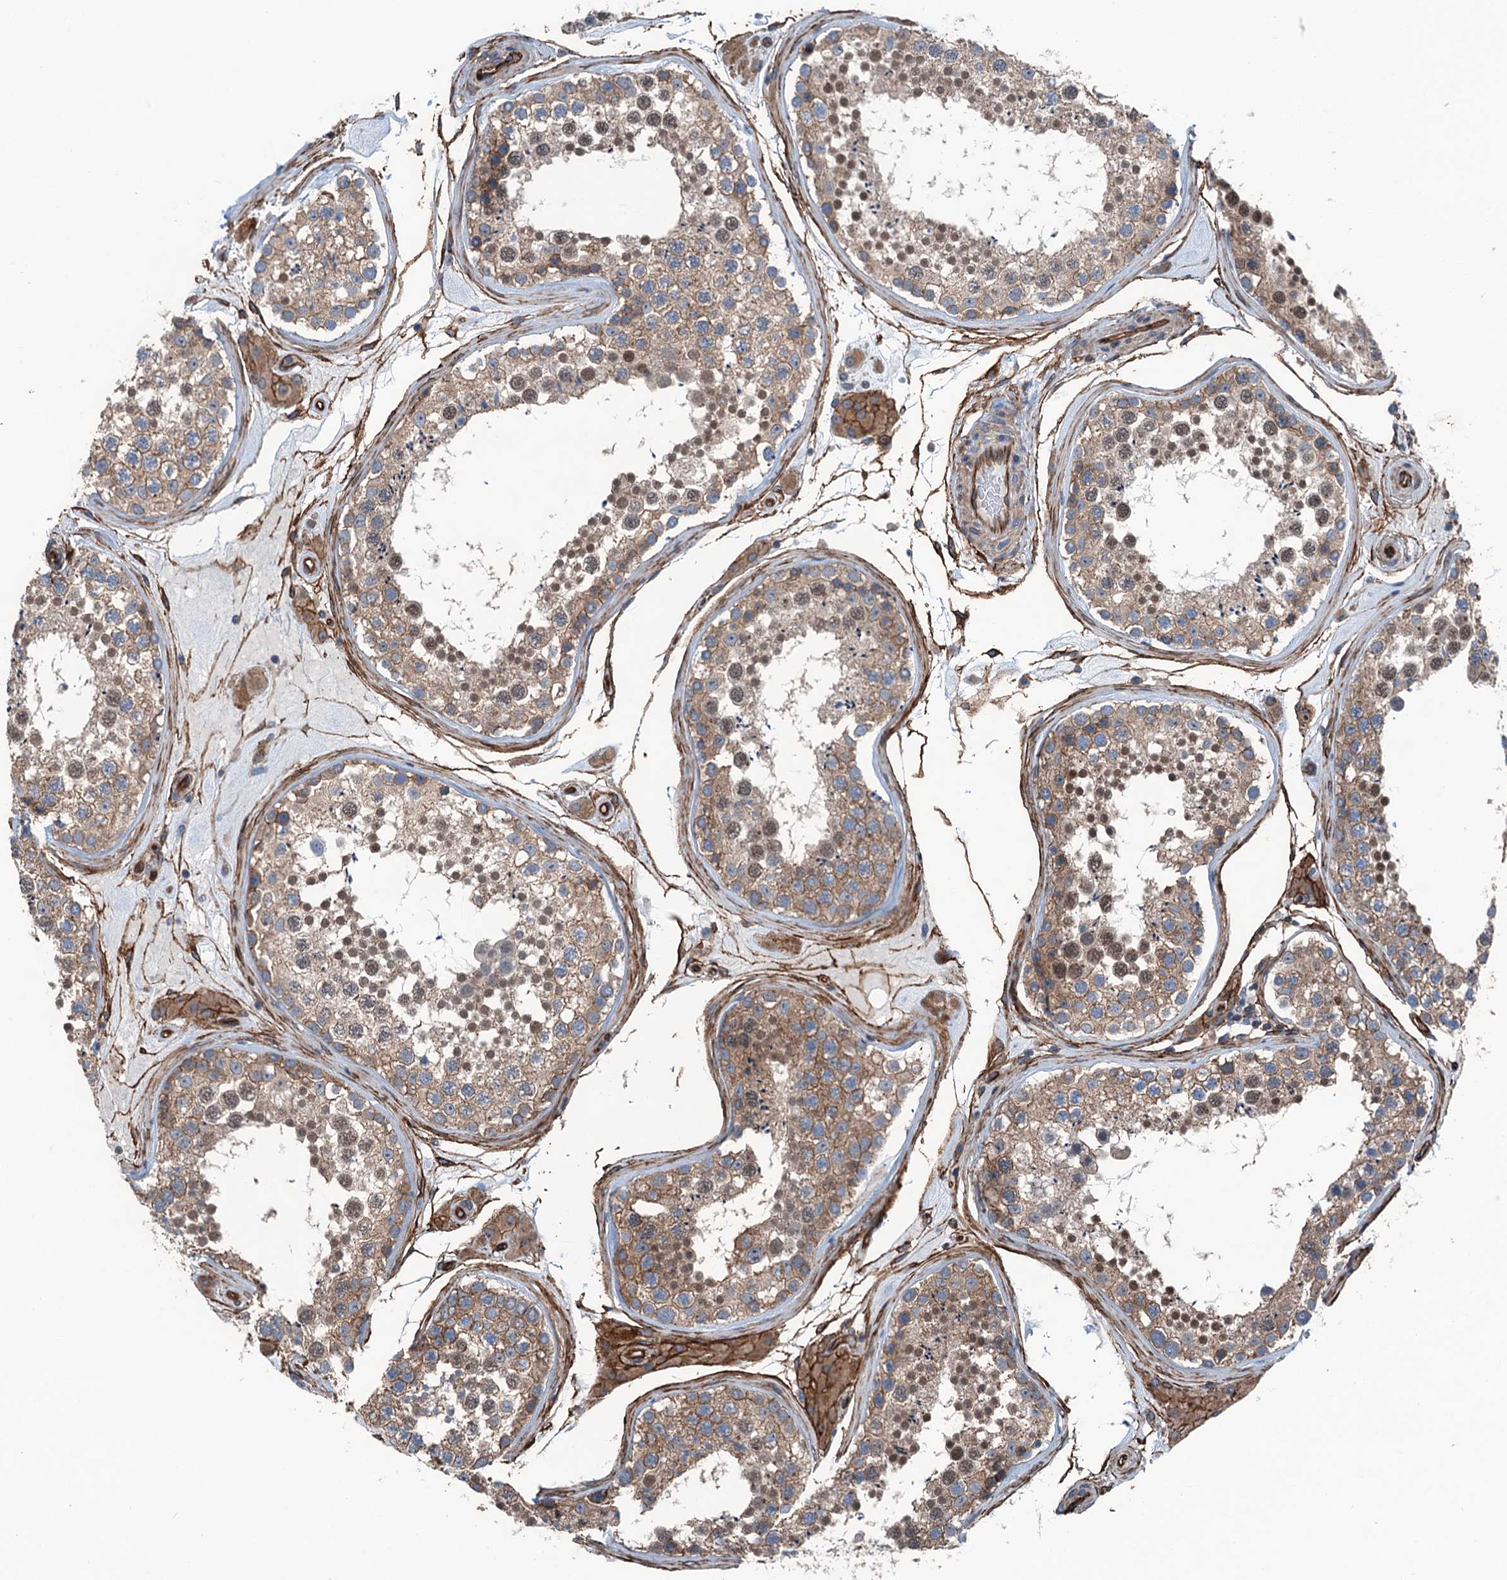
{"staining": {"intensity": "moderate", "quantity": ">75%", "location": "cytoplasmic/membranous,nuclear"}, "tissue": "testis", "cell_type": "Cells in seminiferous ducts", "image_type": "normal", "snomed": [{"axis": "morphology", "description": "Normal tissue, NOS"}, {"axis": "topography", "description": "Testis"}], "caption": "The micrograph displays immunohistochemical staining of normal testis. There is moderate cytoplasmic/membranous,nuclear staining is identified in about >75% of cells in seminiferous ducts. (brown staining indicates protein expression, while blue staining denotes nuclei).", "gene": "NMRAL1", "patient": {"sex": "male", "age": 46}}